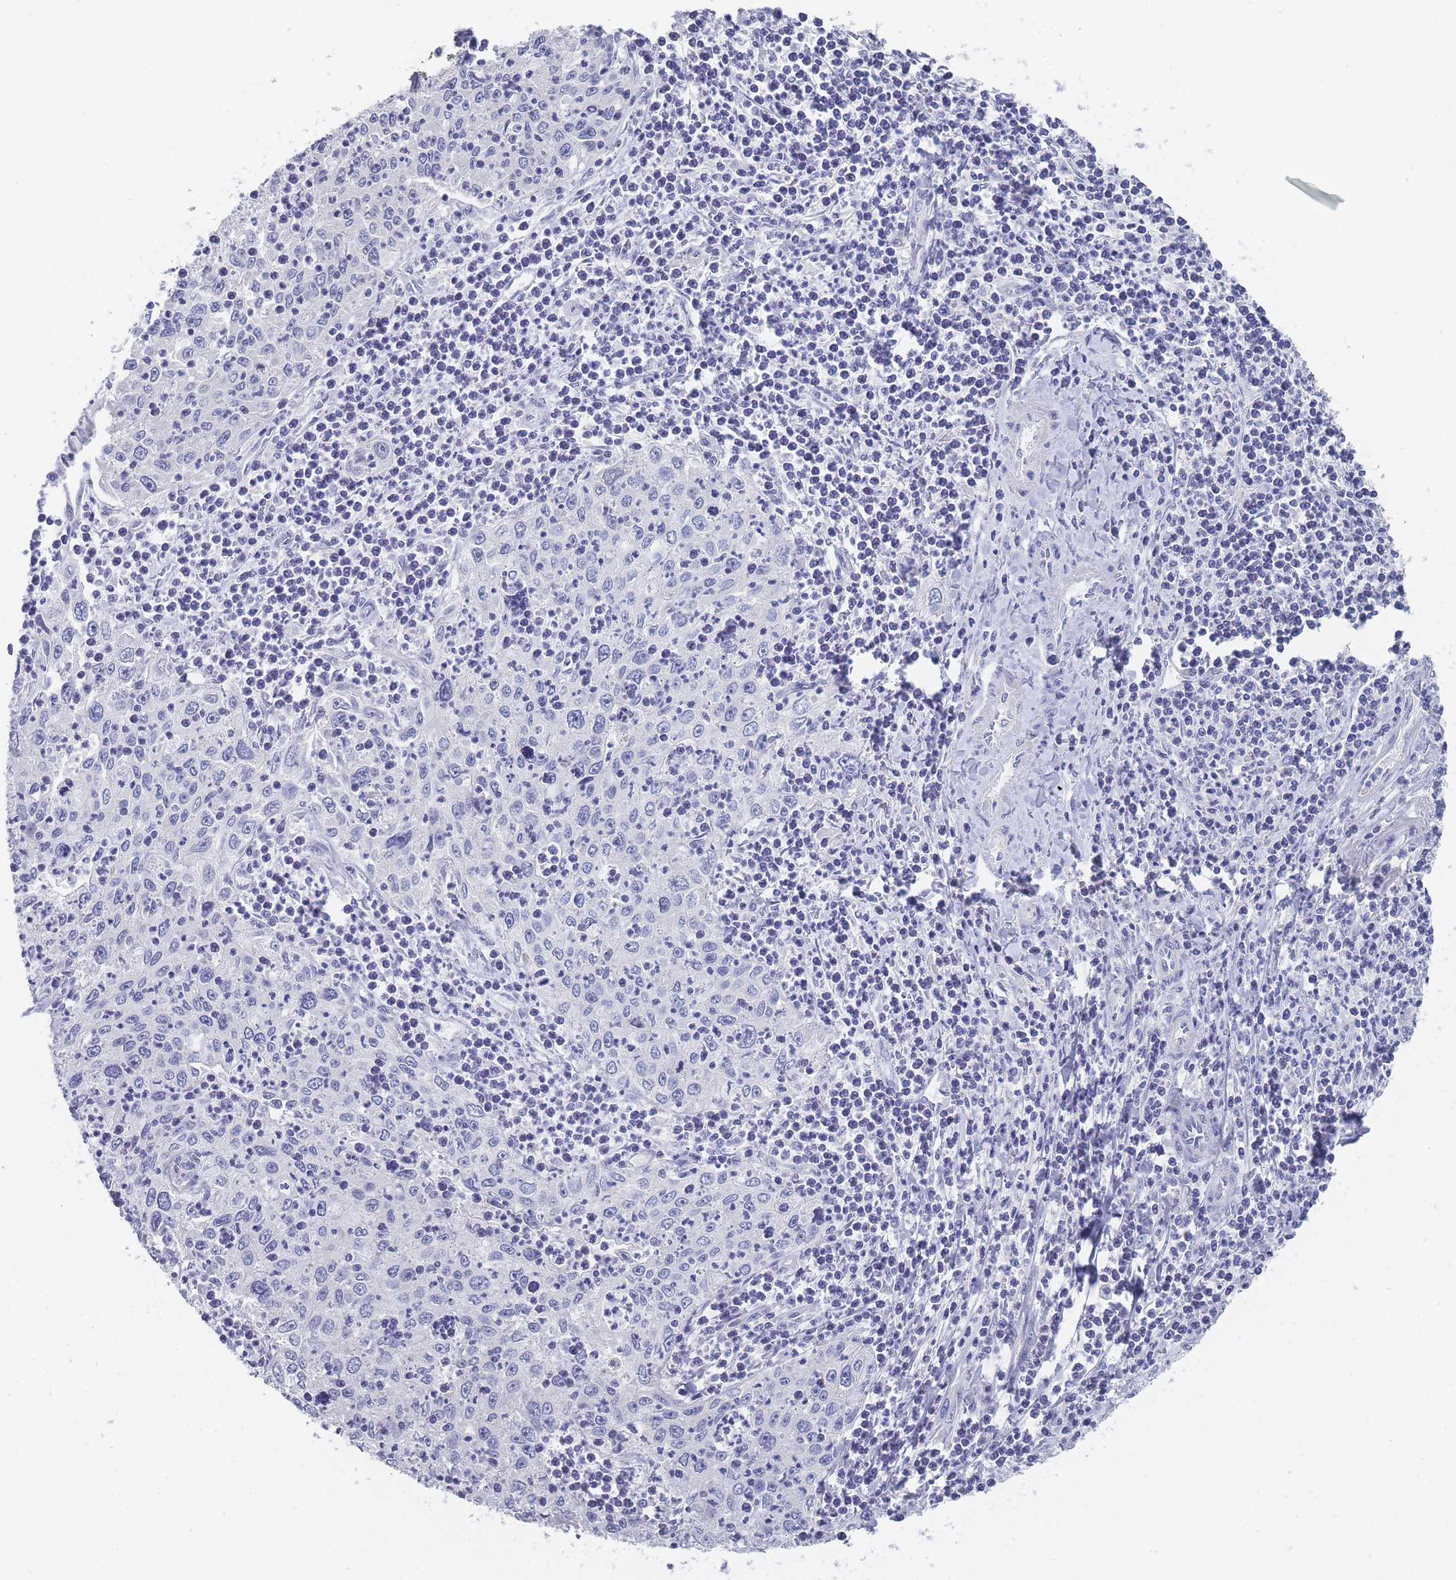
{"staining": {"intensity": "negative", "quantity": "none", "location": "none"}, "tissue": "cervical cancer", "cell_type": "Tumor cells", "image_type": "cancer", "snomed": [{"axis": "morphology", "description": "Squamous cell carcinoma, NOS"}, {"axis": "topography", "description": "Cervix"}], "caption": "IHC image of cervical squamous cell carcinoma stained for a protein (brown), which exhibits no expression in tumor cells.", "gene": "PIGU", "patient": {"sex": "female", "age": 30}}